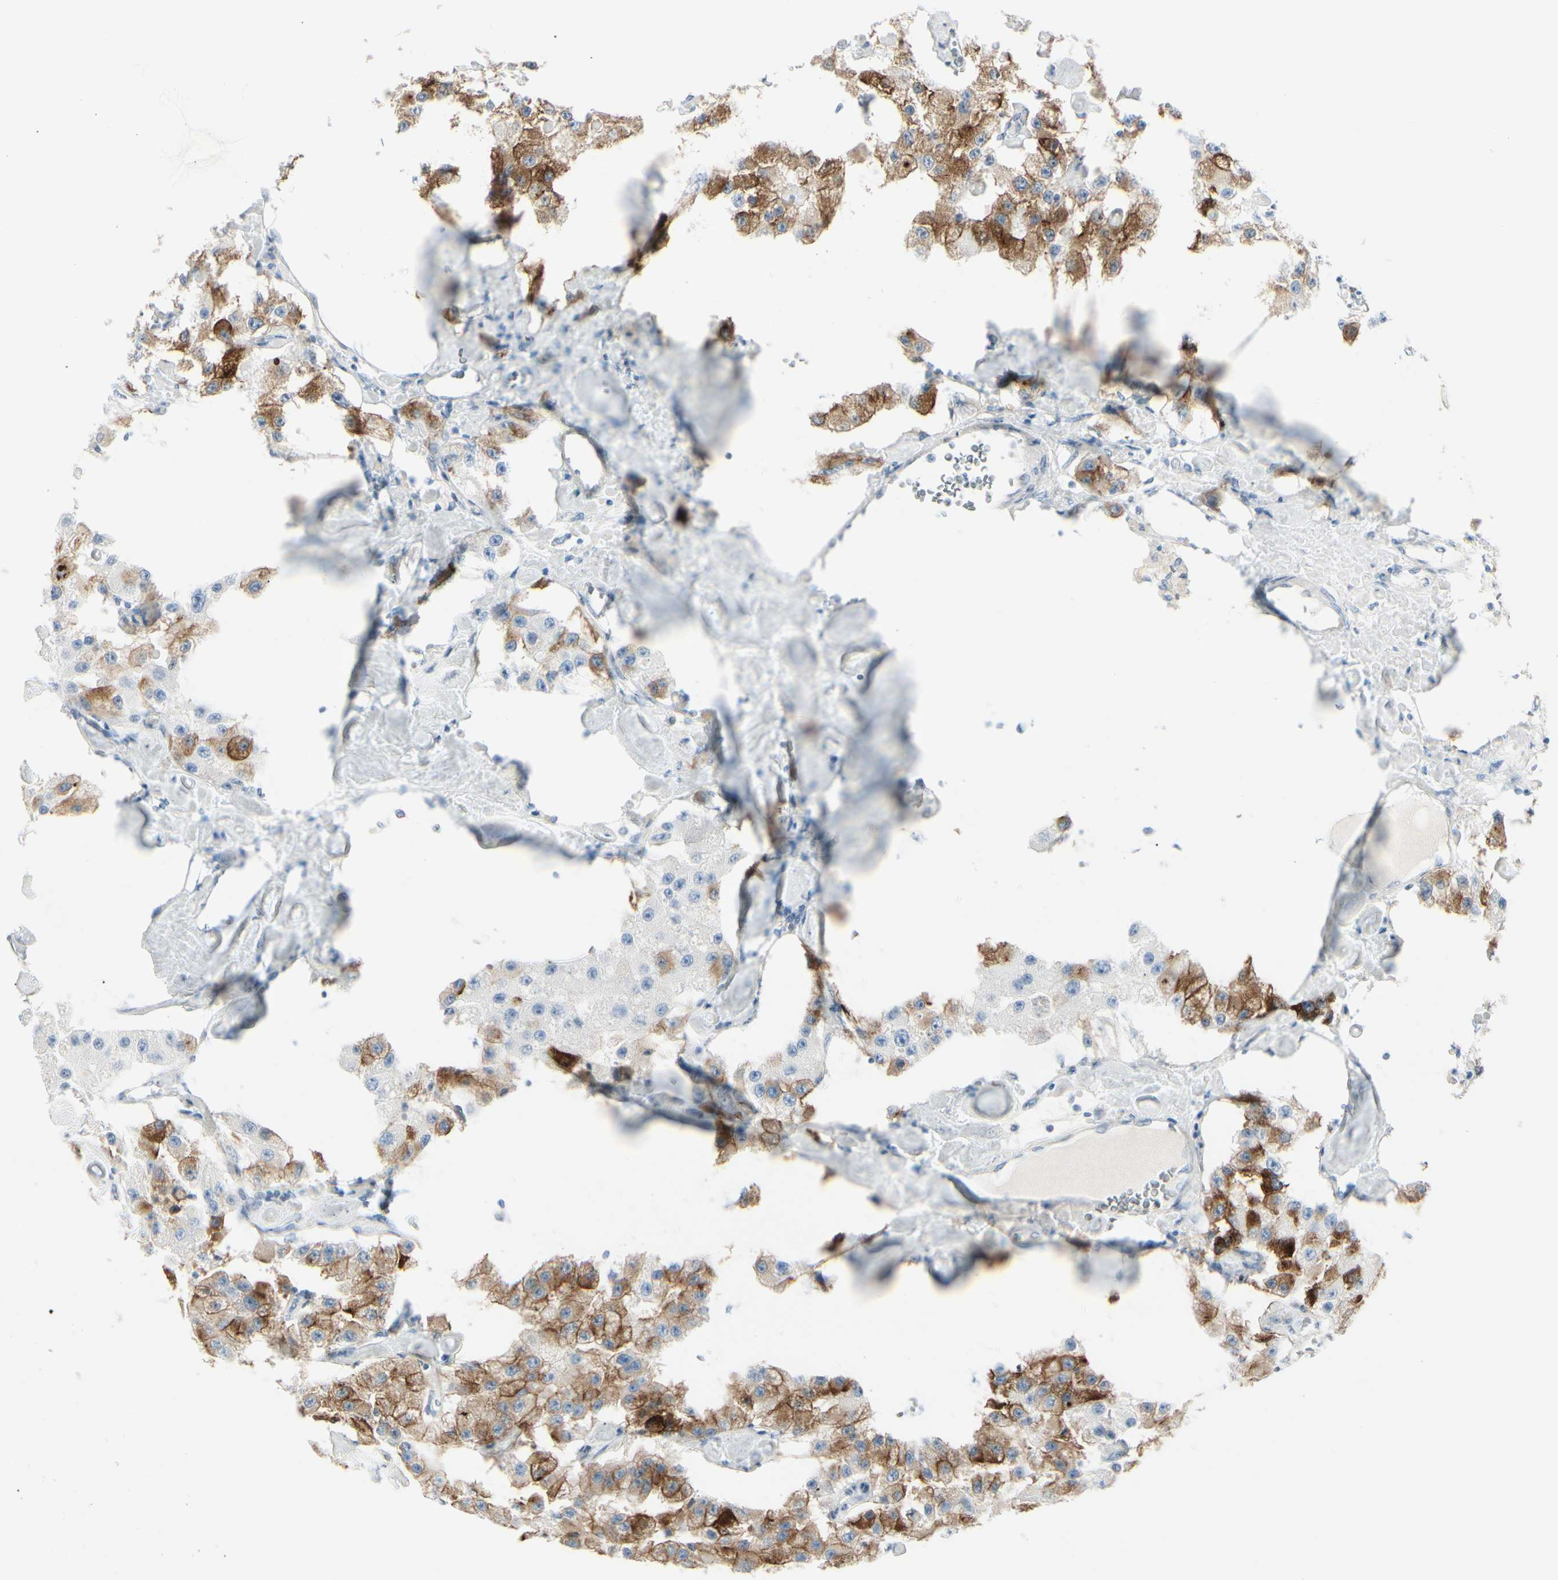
{"staining": {"intensity": "moderate", "quantity": "25%-75%", "location": "cytoplasmic/membranous"}, "tissue": "carcinoid", "cell_type": "Tumor cells", "image_type": "cancer", "snomed": [{"axis": "morphology", "description": "Carcinoid, malignant, NOS"}, {"axis": "topography", "description": "Pancreas"}], "caption": "Immunohistochemical staining of carcinoid displays moderate cytoplasmic/membranous protein expression in approximately 25%-75% of tumor cells.", "gene": "CDHR5", "patient": {"sex": "male", "age": 41}}